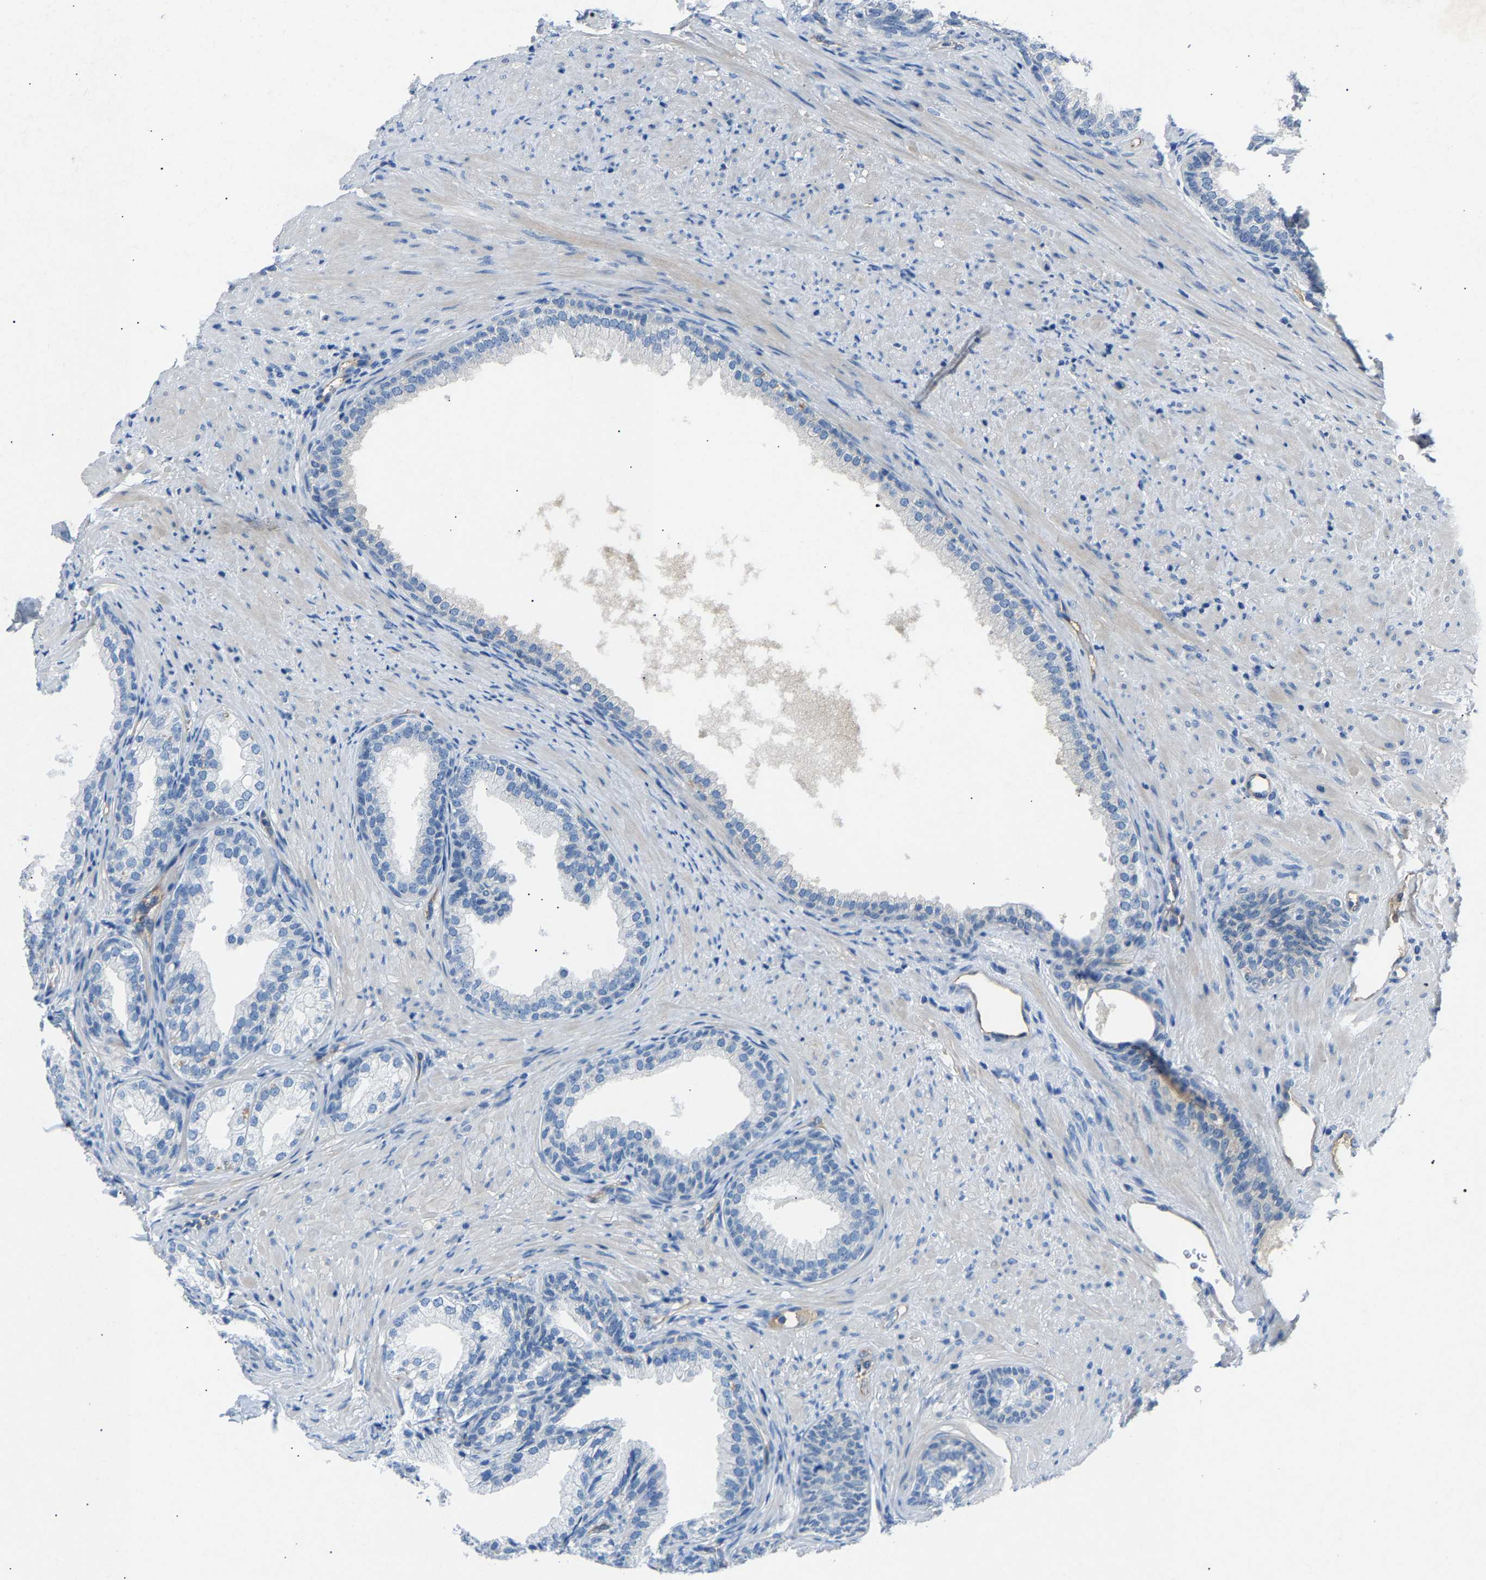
{"staining": {"intensity": "negative", "quantity": "none", "location": "none"}, "tissue": "prostate", "cell_type": "Glandular cells", "image_type": "normal", "snomed": [{"axis": "morphology", "description": "Normal tissue, NOS"}, {"axis": "topography", "description": "Prostate"}], "caption": "Glandular cells show no significant expression in benign prostate. The staining was performed using DAB (3,3'-diaminobenzidine) to visualize the protein expression in brown, while the nuclei were stained in blue with hematoxylin (Magnification: 20x).", "gene": "DNAAF5", "patient": {"sex": "male", "age": 76}}